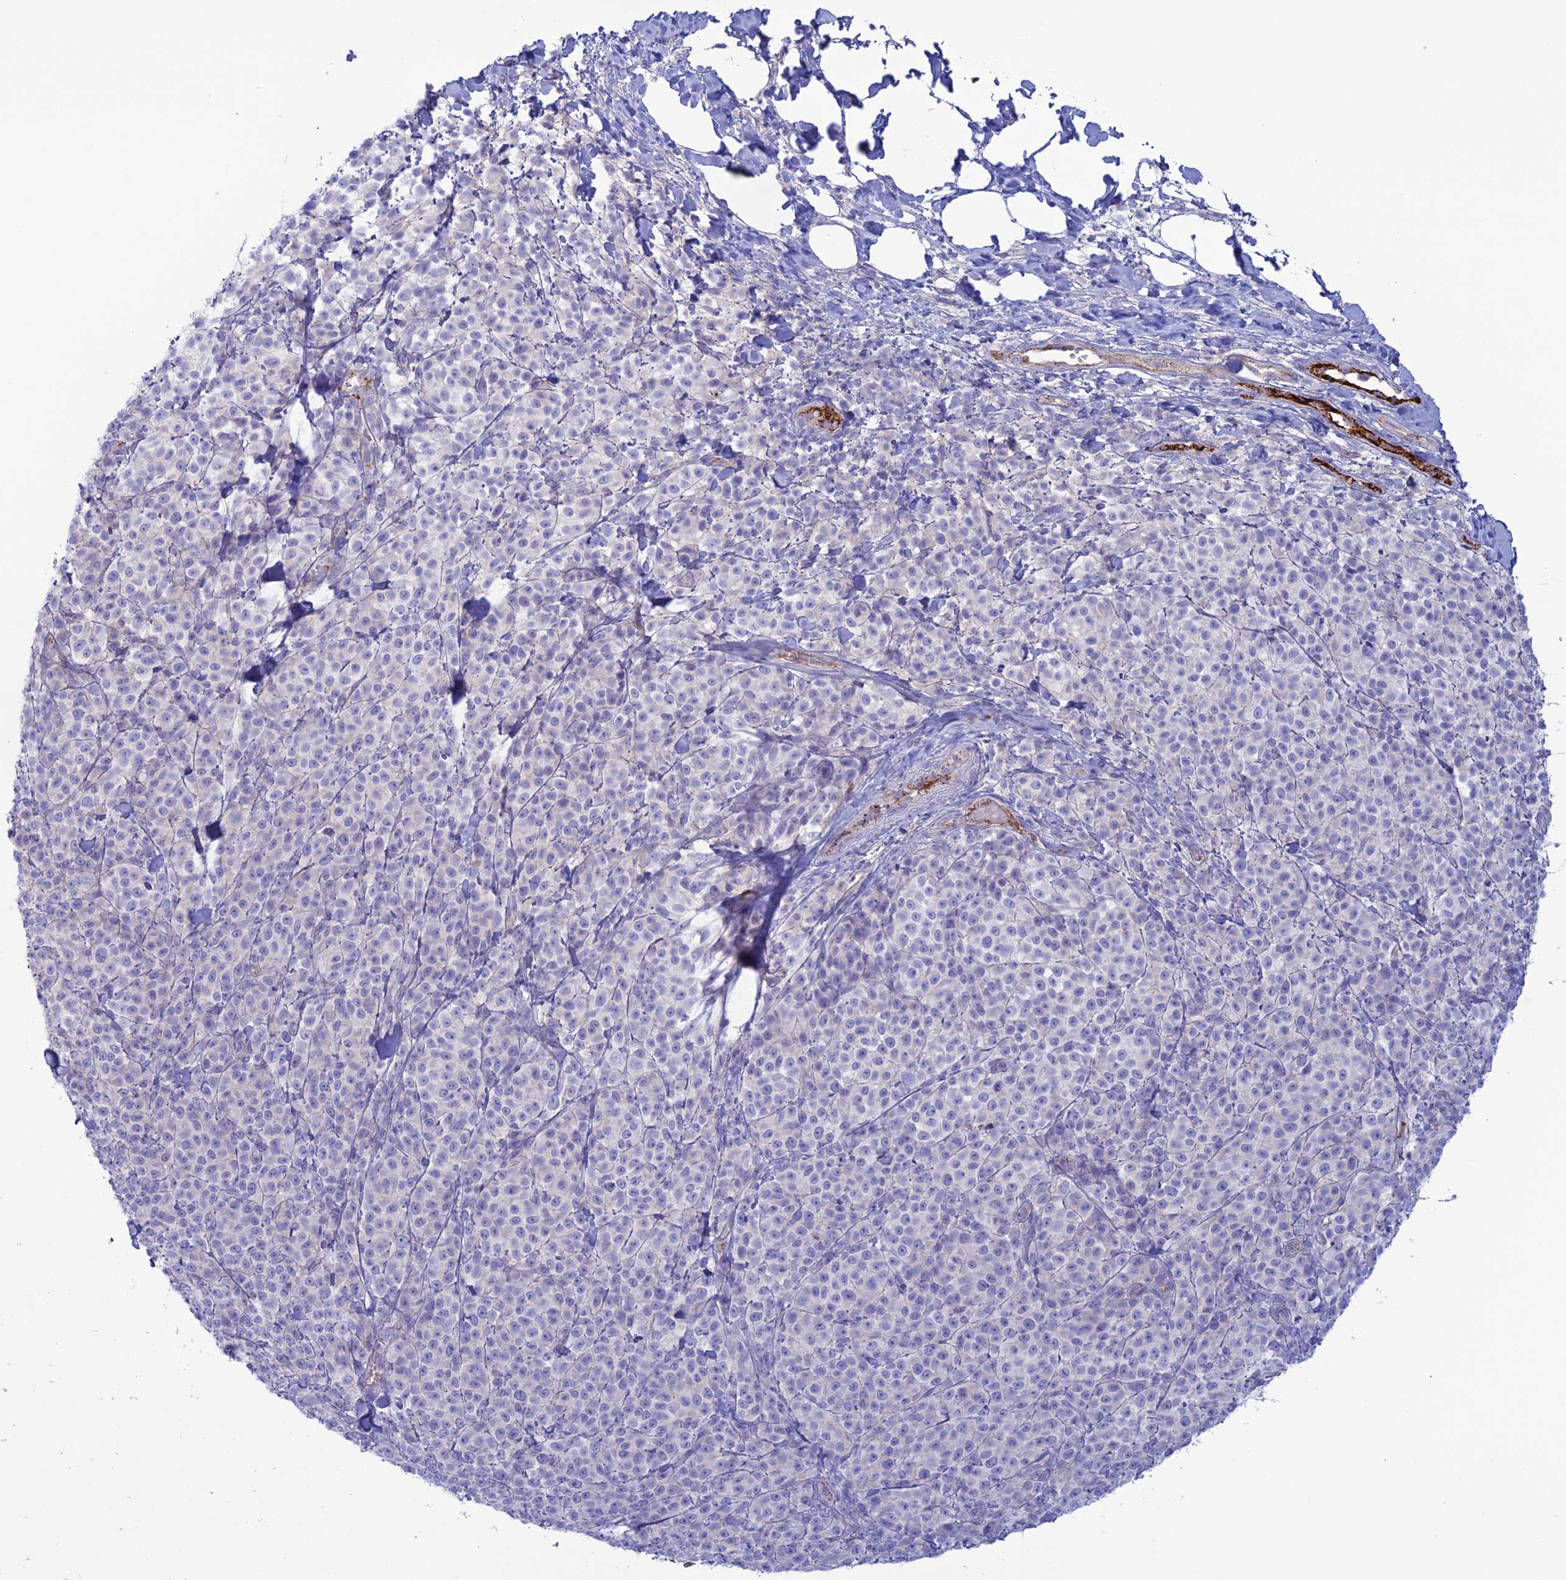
{"staining": {"intensity": "negative", "quantity": "none", "location": "none"}, "tissue": "melanoma", "cell_type": "Tumor cells", "image_type": "cancer", "snomed": [{"axis": "morphology", "description": "Normal tissue, NOS"}, {"axis": "morphology", "description": "Malignant melanoma, NOS"}, {"axis": "topography", "description": "Skin"}], "caption": "Malignant melanoma was stained to show a protein in brown. There is no significant positivity in tumor cells.", "gene": "CDC42EP5", "patient": {"sex": "female", "age": 34}}